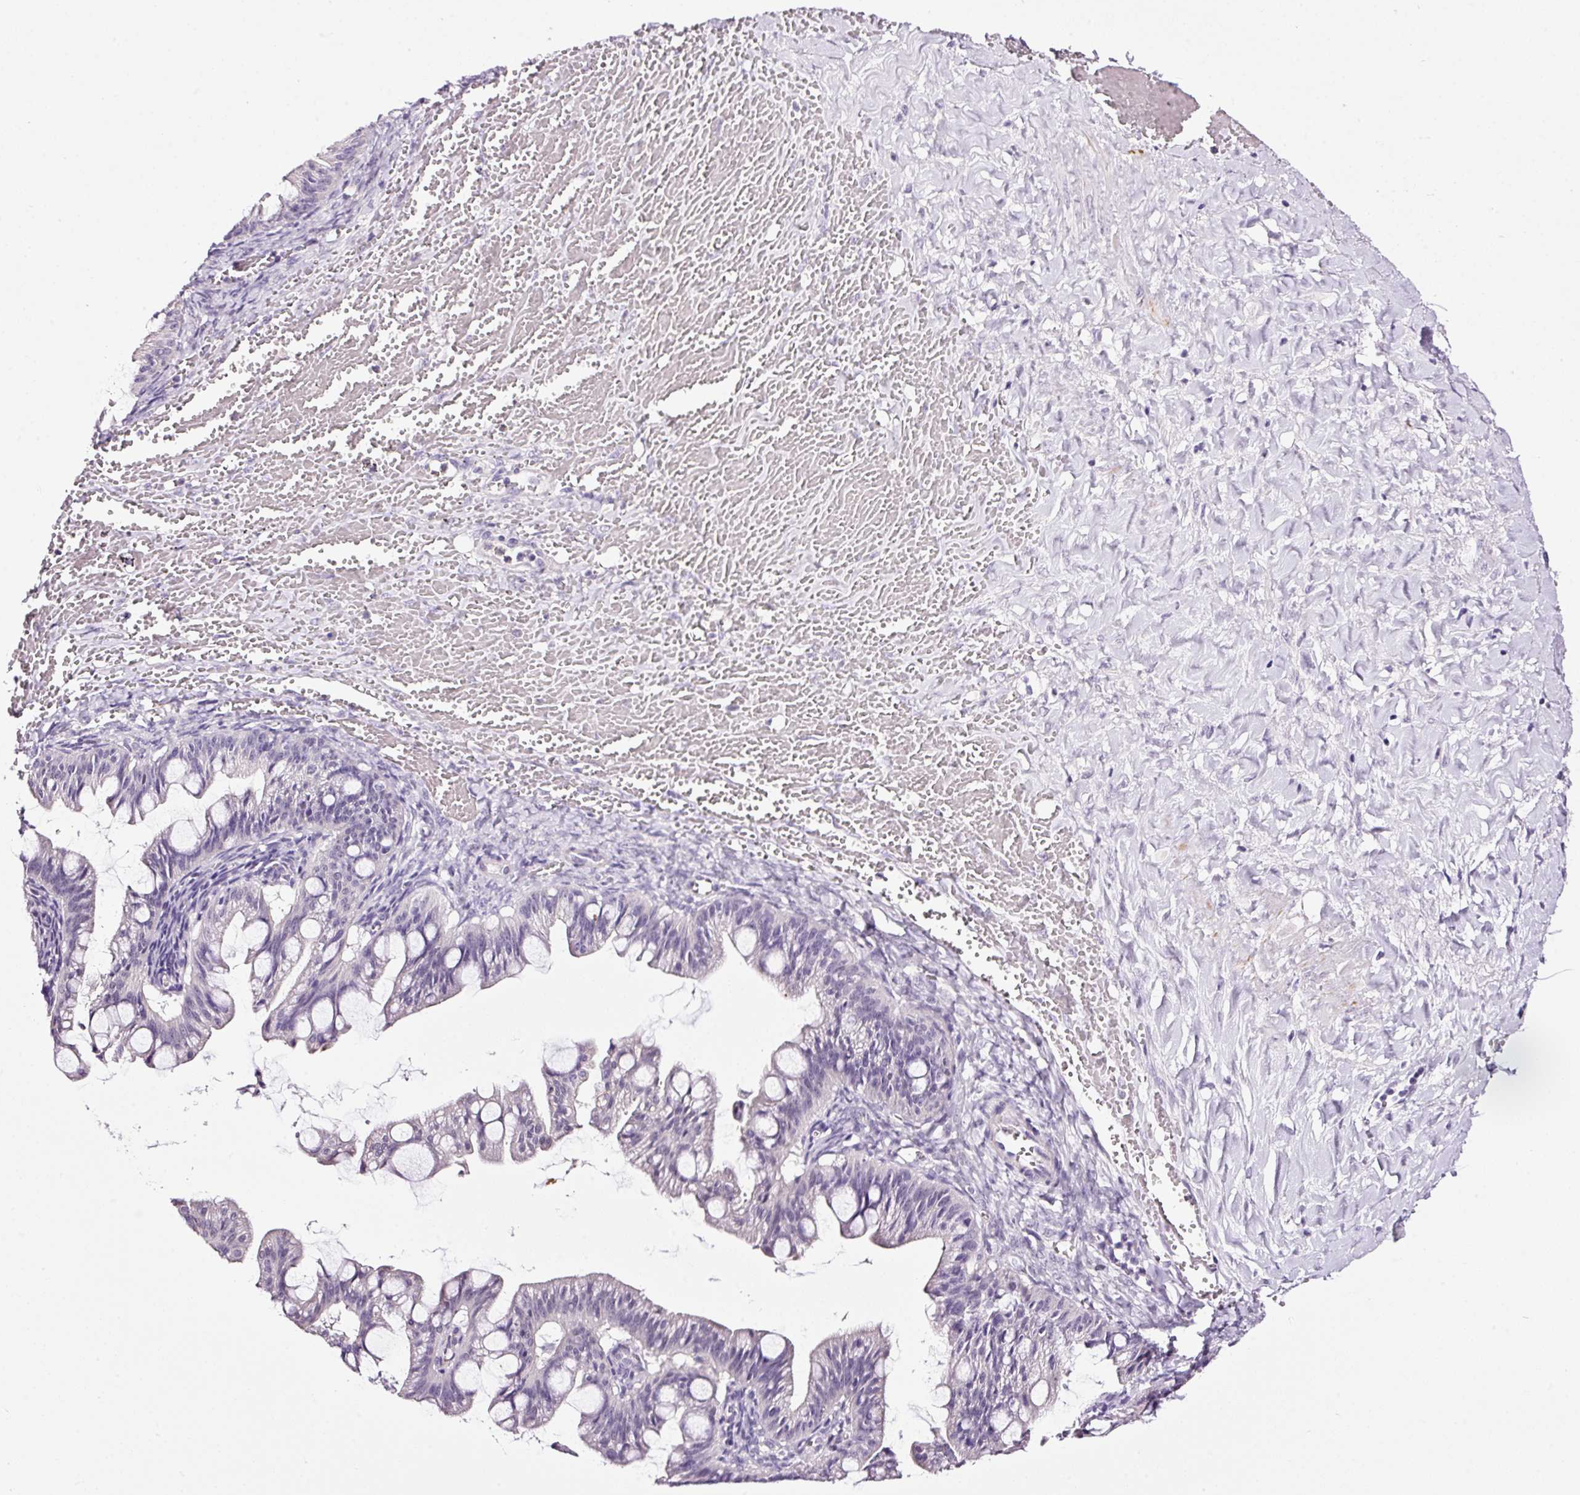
{"staining": {"intensity": "negative", "quantity": "none", "location": "none"}, "tissue": "ovarian cancer", "cell_type": "Tumor cells", "image_type": "cancer", "snomed": [{"axis": "morphology", "description": "Cystadenocarcinoma, mucinous, NOS"}, {"axis": "topography", "description": "Ovary"}], "caption": "Immunohistochemical staining of human ovarian cancer (mucinous cystadenocarcinoma) shows no significant positivity in tumor cells.", "gene": "RTF2", "patient": {"sex": "female", "age": 73}}